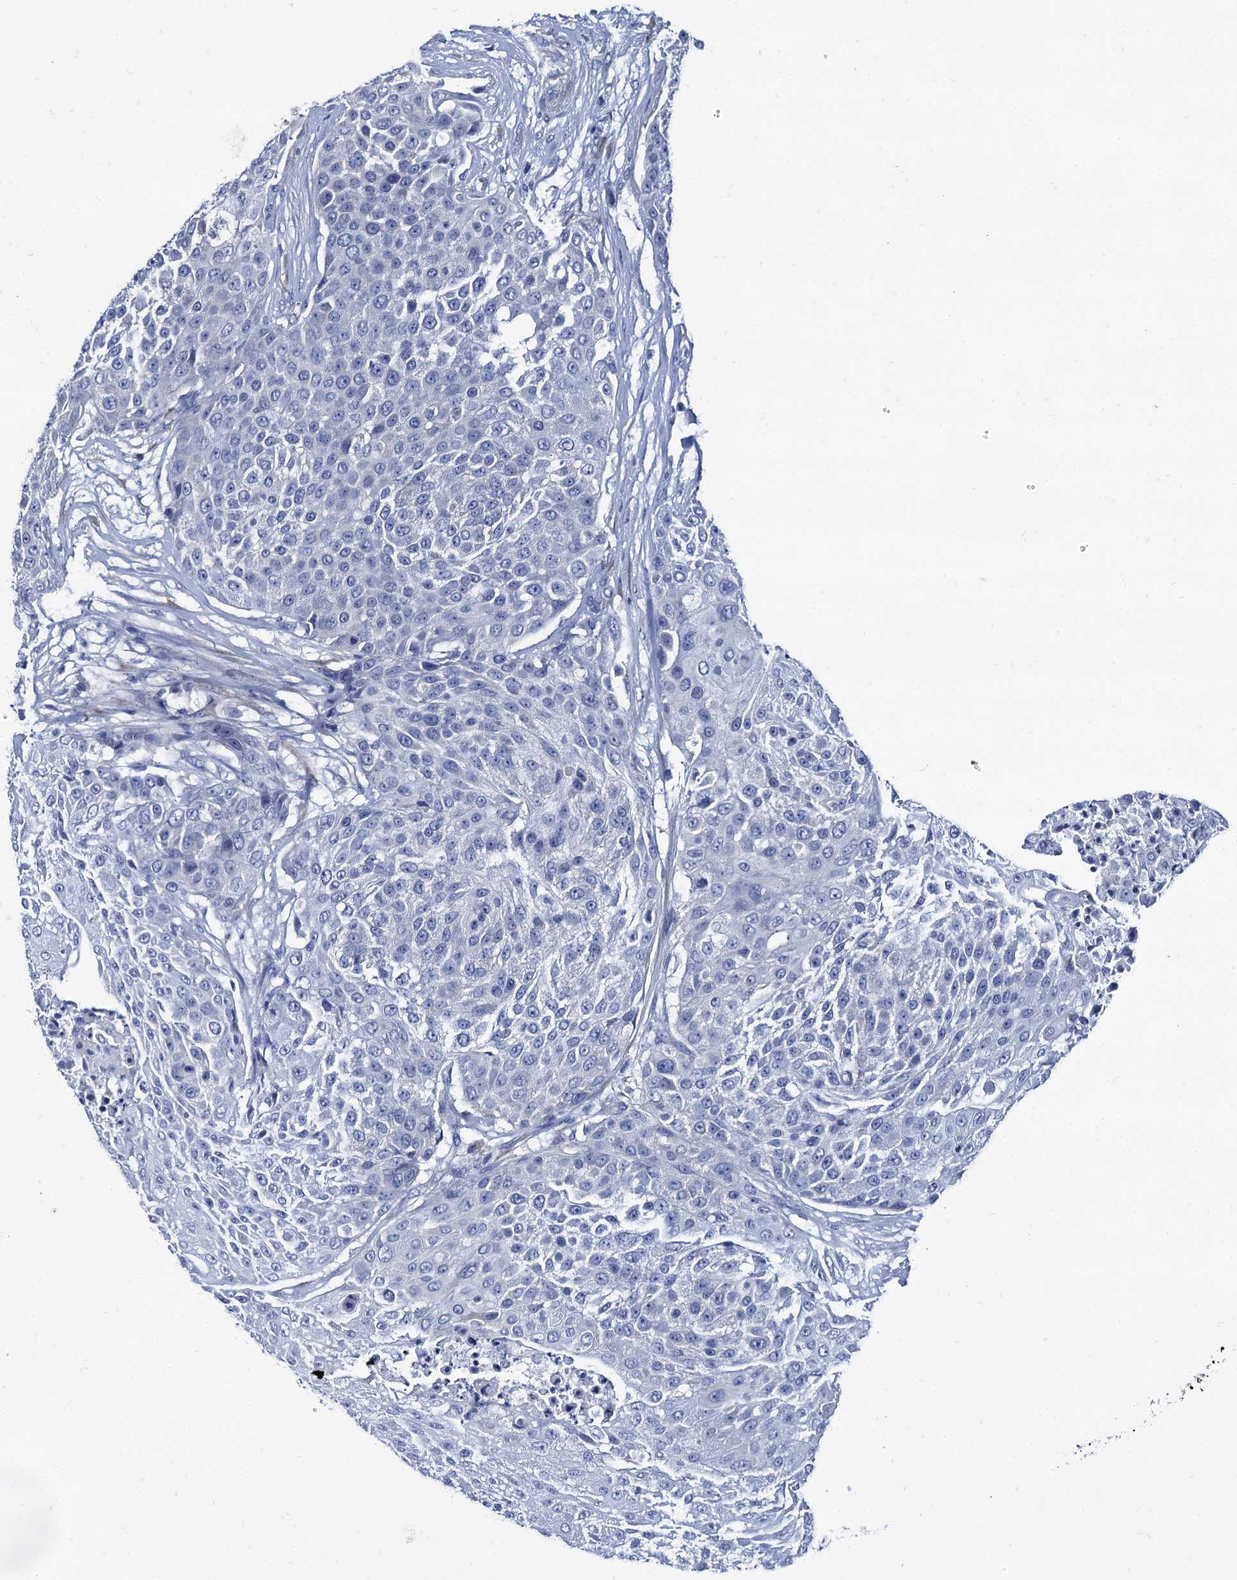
{"staining": {"intensity": "negative", "quantity": "none", "location": "none"}, "tissue": "urothelial cancer", "cell_type": "Tumor cells", "image_type": "cancer", "snomed": [{"axis": "morphology", "description": "Urothelial carcinoma, High grade"}, {"axis": "topography", "description": "Urinary bladder"}], "caption": "Urothelial carcinoma (high-grade) stained for a protein using immunohistochemistry (IHC) demonstrates no expression tumor cells.", "gene": "FOXR2", "patient": {"sex": "female", "age": 63}}